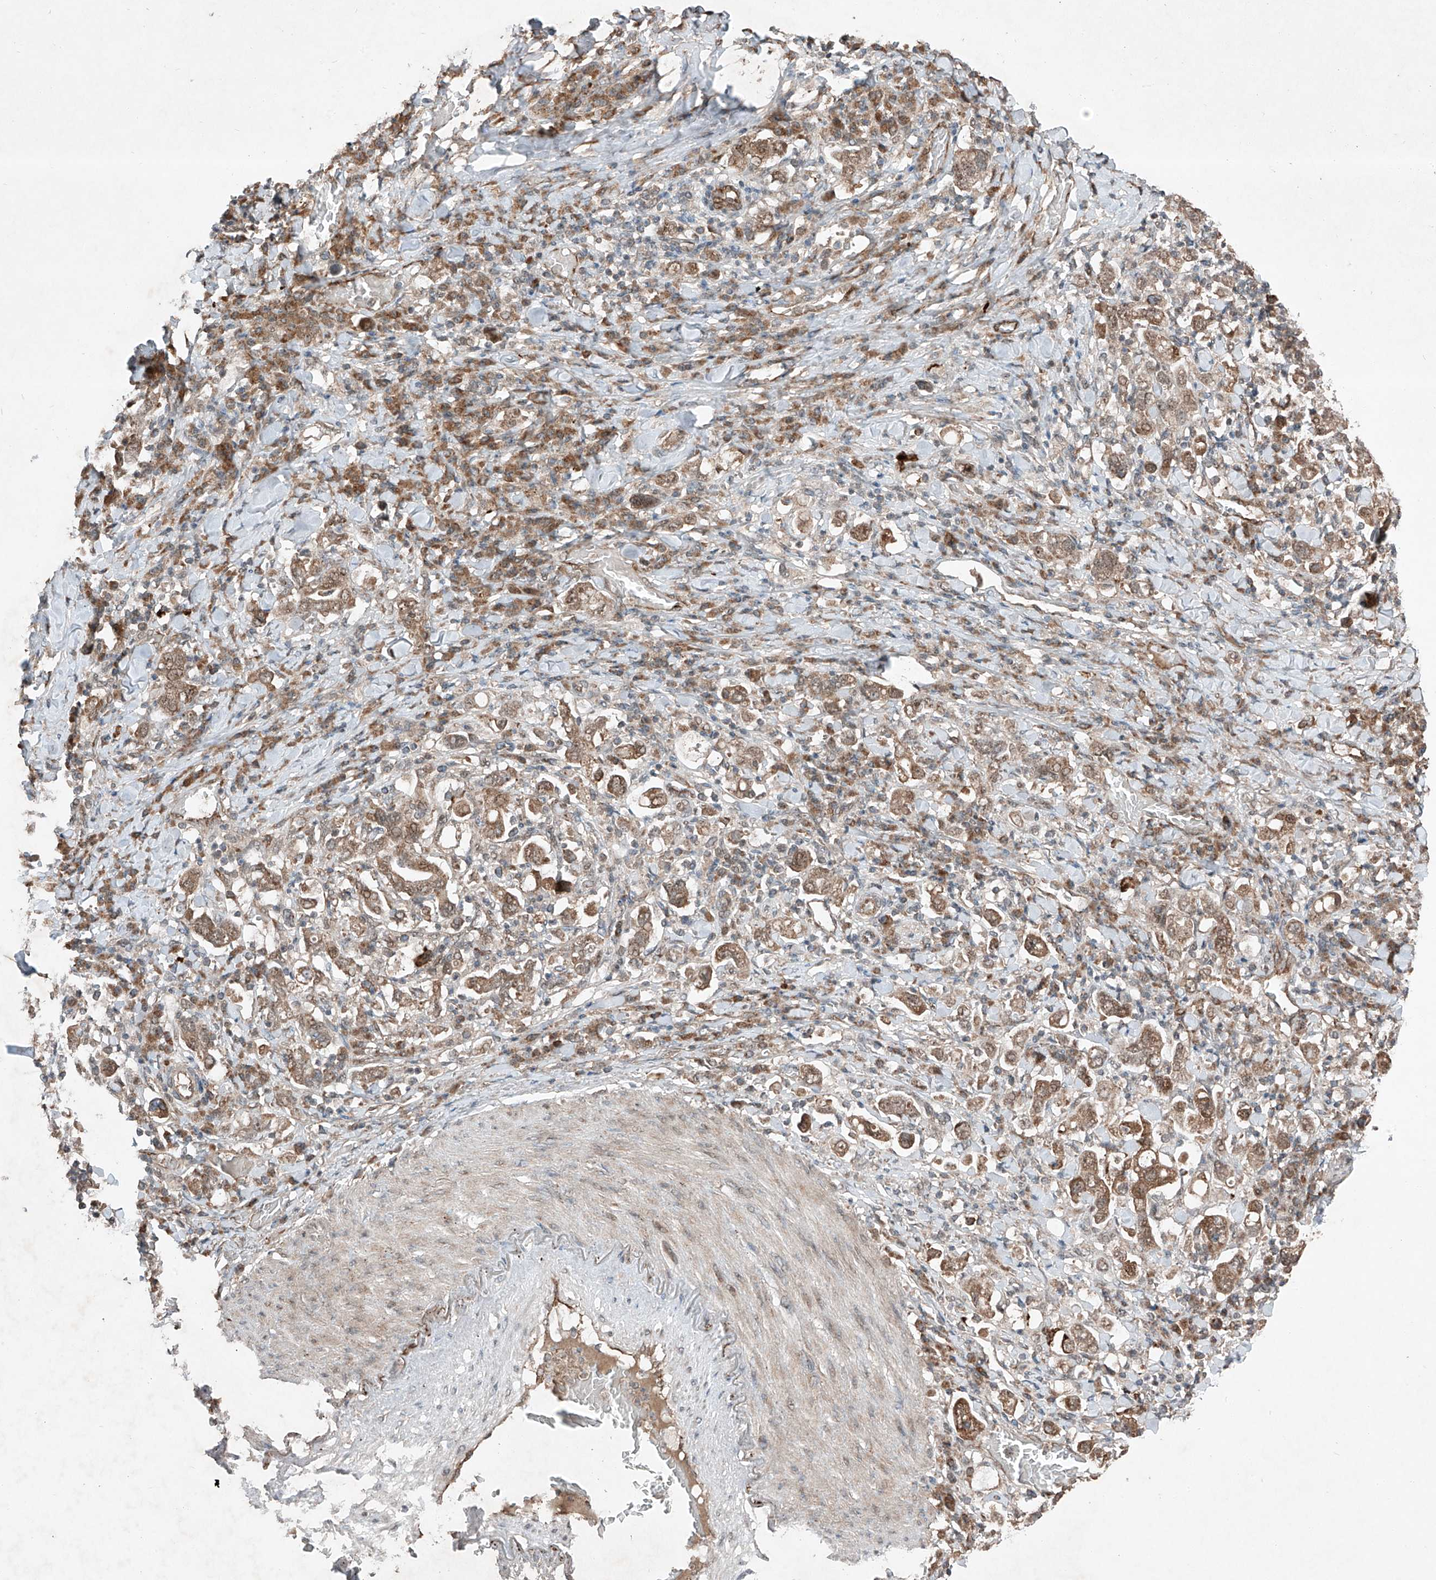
{"staining": {"intensity": "moderate", "quantity": ">75%", "location": "cytoplasmic/membranous"}, "tissue": "stomach cancer", "cell_type": "Tumor cells", "image_type": "cancer", "snomed": [{"axis": "morphology", "description": "Adenocarcinoma, NOS"}, {"axis": "topography", "description": "Stomach, upper"}], "caption": "Brown immunohistochemical staining in stomach cancer (adenocarcinoma) shows moderate cytoplasmic/membranous positivity in approximately >75% of tumor cells.", "gene": "ZNF620", "patient": {"sex": "male", "age": 62}}